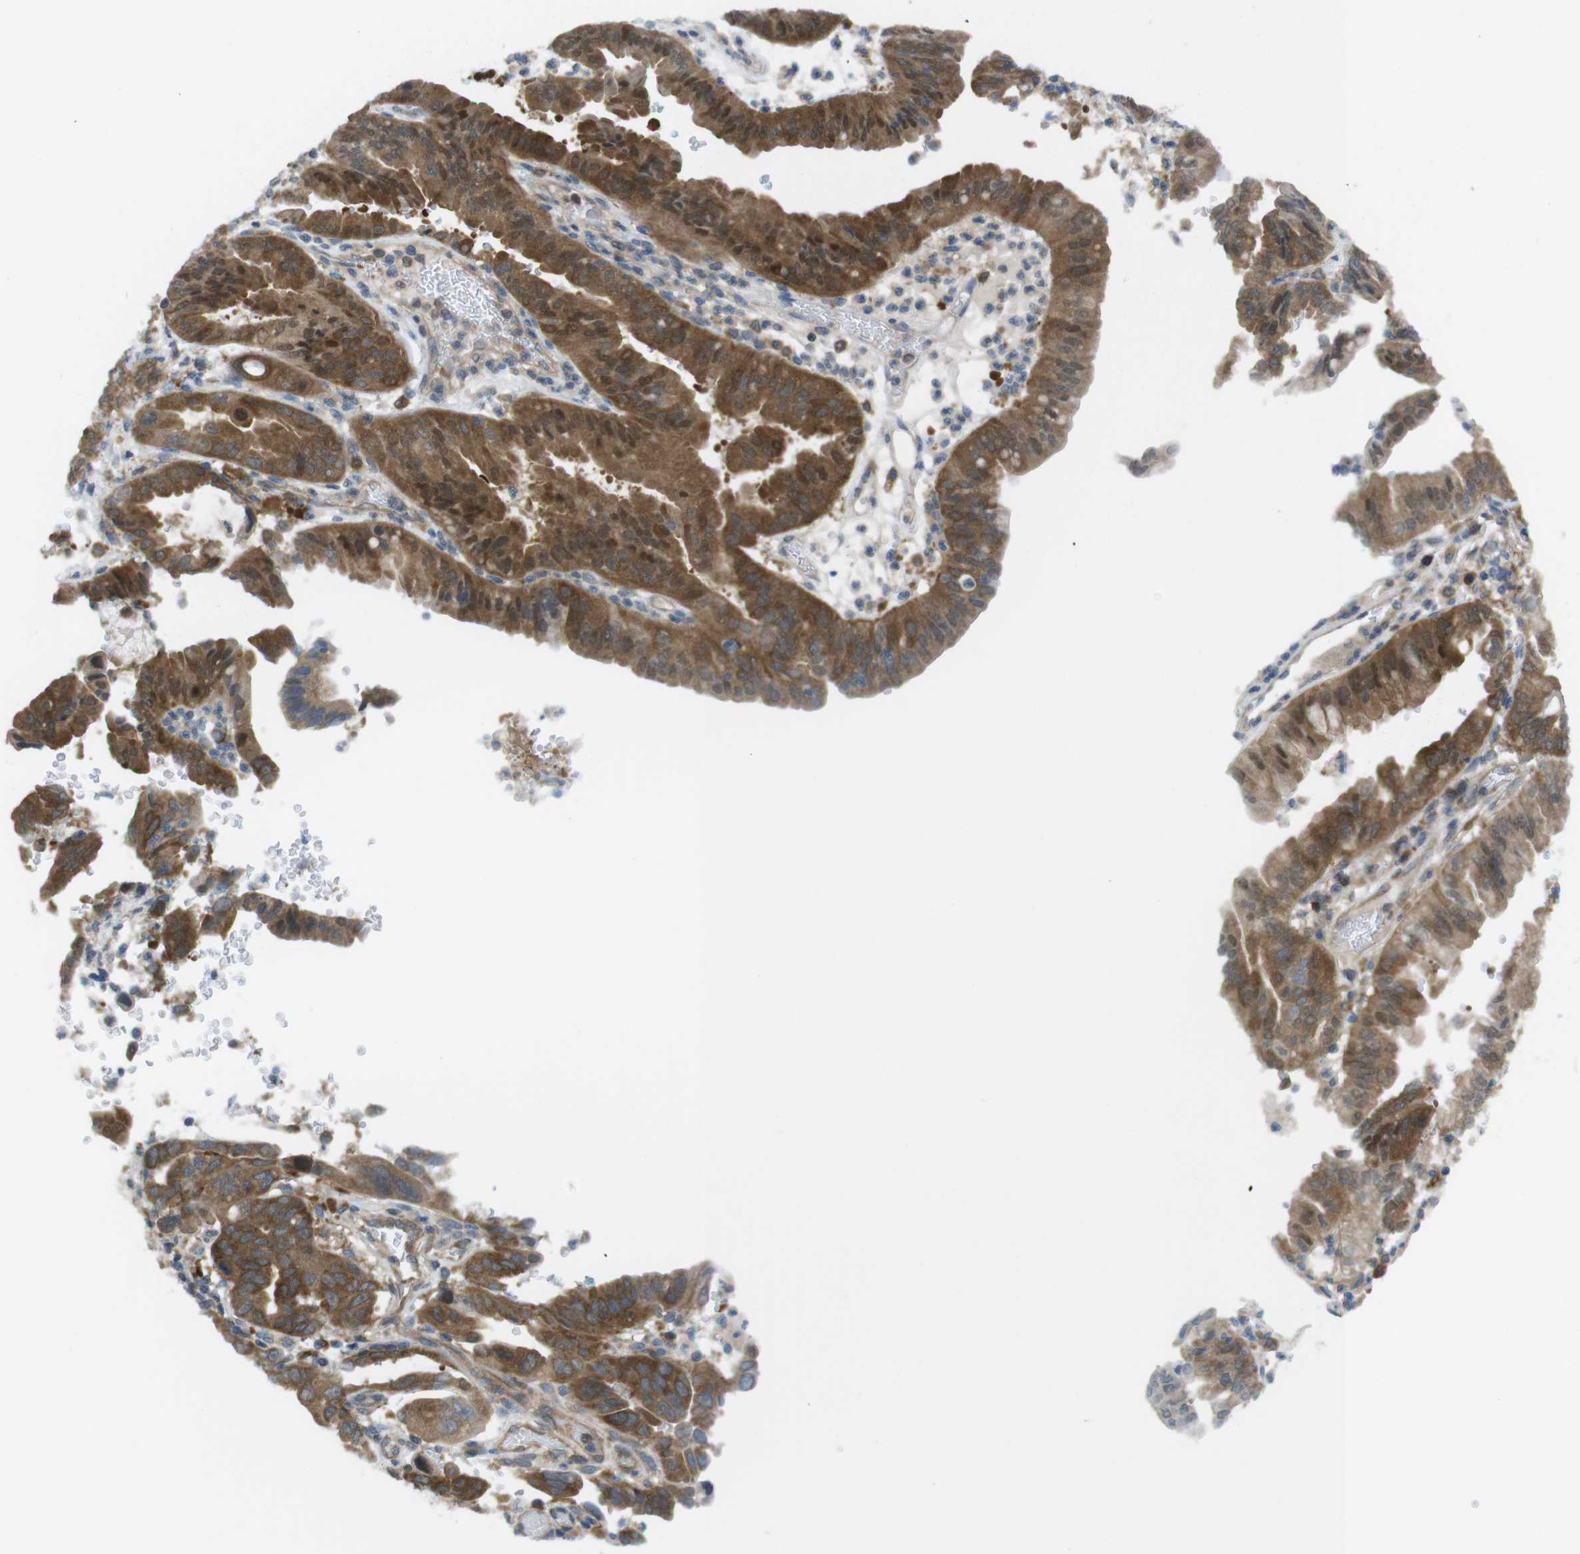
{"staining": {"intensity": "moderate", "quantity": ">75%", "location": "cytoplasmic/membranous,nuclear"}, "tissue": "pancreatic cancer", "cell_type": "Tumor cells", "image_type": "cancer", "snomed": [{"axis": "morphology", "description": "Adenocarcinoma, NOS"}, {"axis": "topography", "description": "Pancreas"}], "caption": "Pancreatic cancer (adenocarcinoma) tissue exhibits moderate cytoplasmic/membranous and nuclear expression in about >75% of tumor cells", "gene": "MTHFD1", "patient": {"sex": "male", "age": 70}}